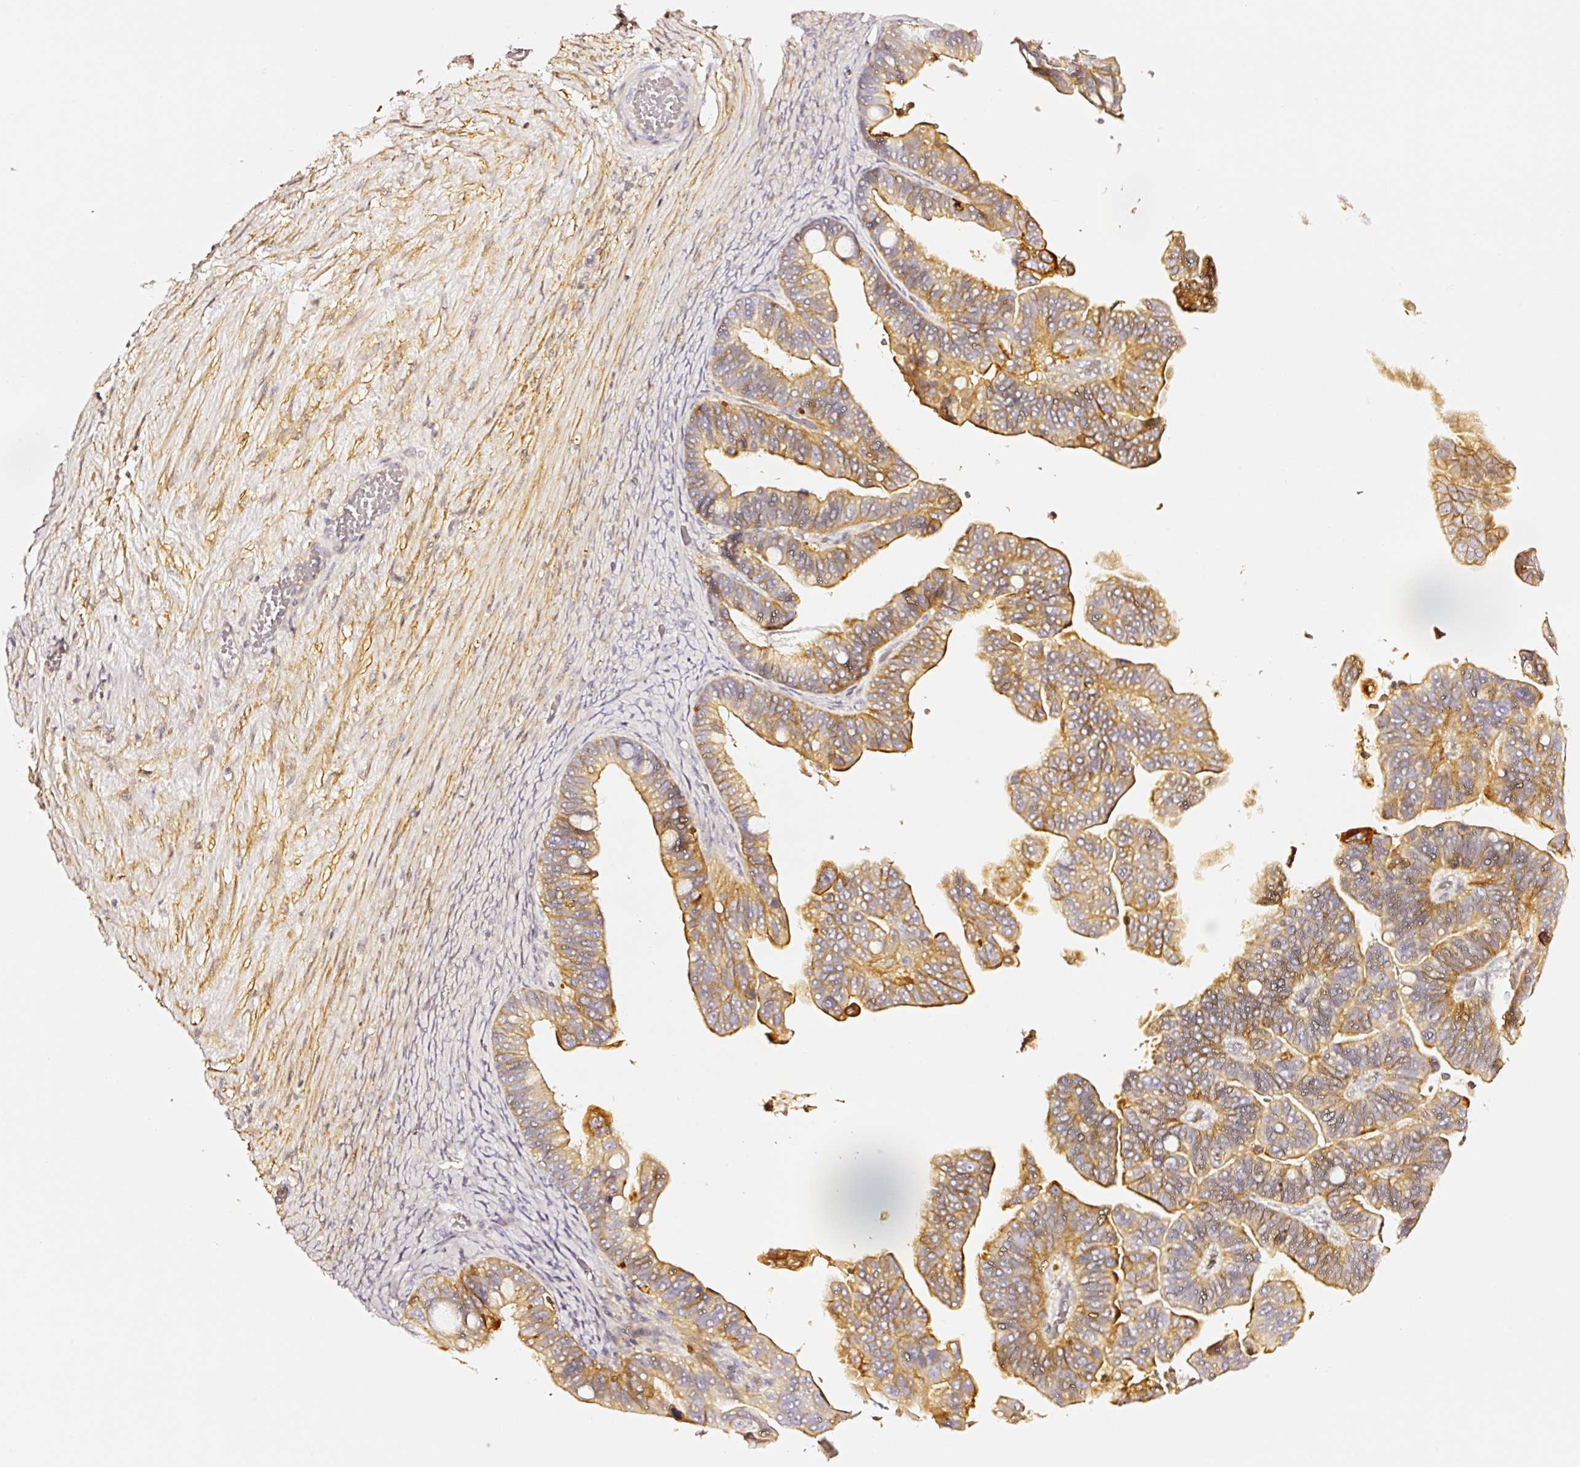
{"staining": {"intensity": "moderate", "quantity": ">75%", "location": "cytoplasmic/membranous"}, "tissue": "ovarian cancer", "cell_type": "Tumor cells", "image_type": "cancer", "snomed": [{"axis": "morphology", "description": "Cystadenocarcinoma, serous, NOS"}, {"axis": "topography", "description": "Ovary"}], "caption": "Ovarian cancer (serous cystadenocarcinoma) stained with a protein marker exhibits moderate staining in tumor cells.", "gene": "CD47", "patient": {"sex": "female", "age": 56}}